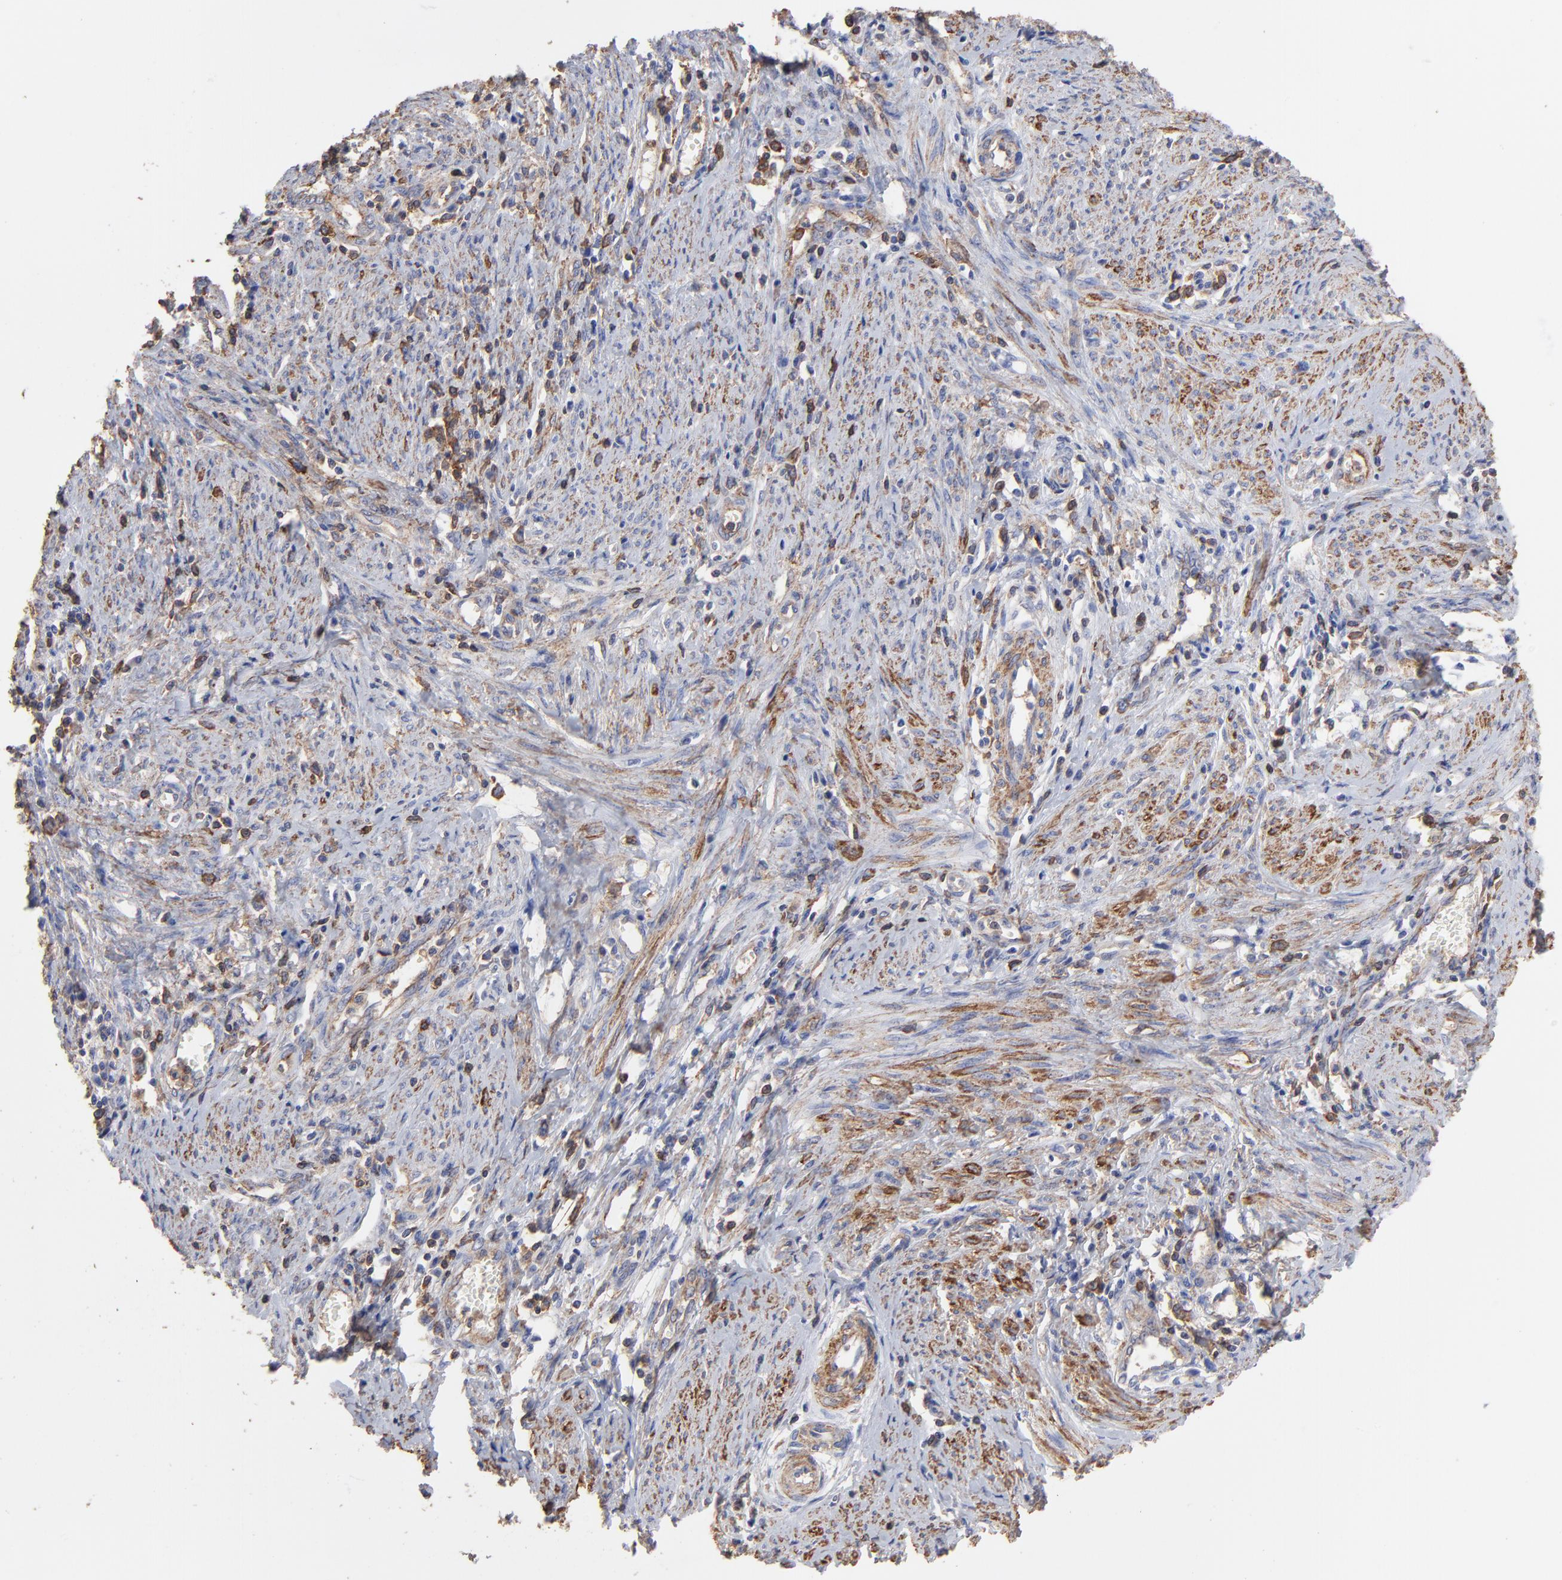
{"staining": {"intensity": "weak", "quantity": "25%-75%", "location": "cytoplasmic/membranous"}, "tissue": "cervical cancer", "cell_type": "Tumor cells", "image_type": "cancer", "snomed": [{"axis": "morphology", "description": "Adenocarcinoma, NOS"}, {"axis": "topography", "description": "Cervix"}], "caption": "This is an image of immunohistochemistry staining of adenocarcinoma (cervical), which shows weak expression in the cytoplasmic/membranous of tumor cells.", "gene": "ASL", "patient": {"sex": "female", "age": 36}}